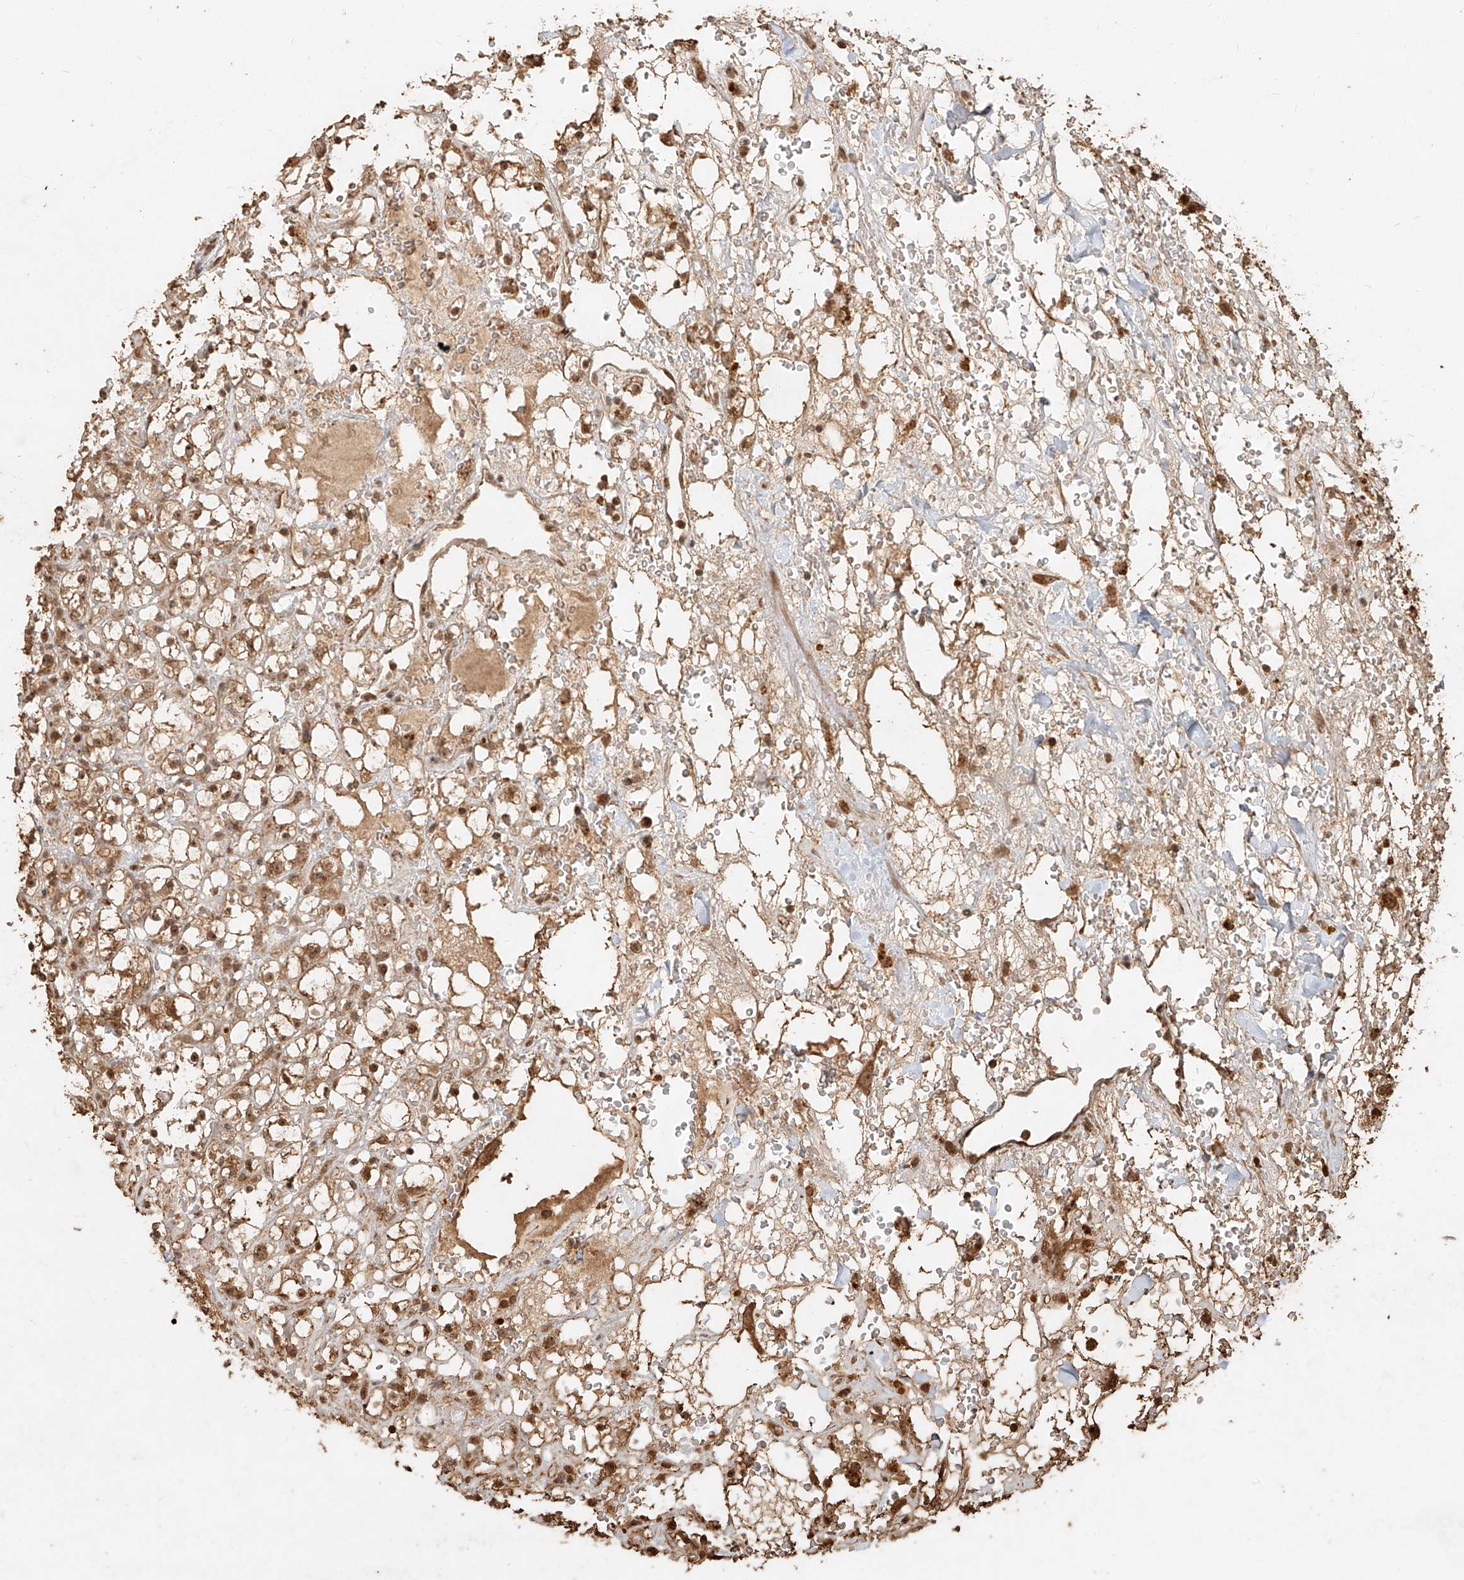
{"staining": {"intensity": "moderate", "quantity": ">75%", "location": "cytoplasmic/membranous,nuclear"}, "tissue": "renal cancer", "cell_type": "Tumor cells", "image_type": "cancer", "snomed": [{"axis": "morphology", "description": "Adenocarcinoma, NOS"}, {"axis": "topography", "description": "Kidney"}], "caption": "About >75% of tumor cells in human renal cancer (adenocarcinoma) reveal moderate cytoplasmic/membranous and nuclear protein positivity as visualized by brown immunohistochemical staining.", "gene": "UBE2K", "patient": {"sex": "male", "age": 61}}